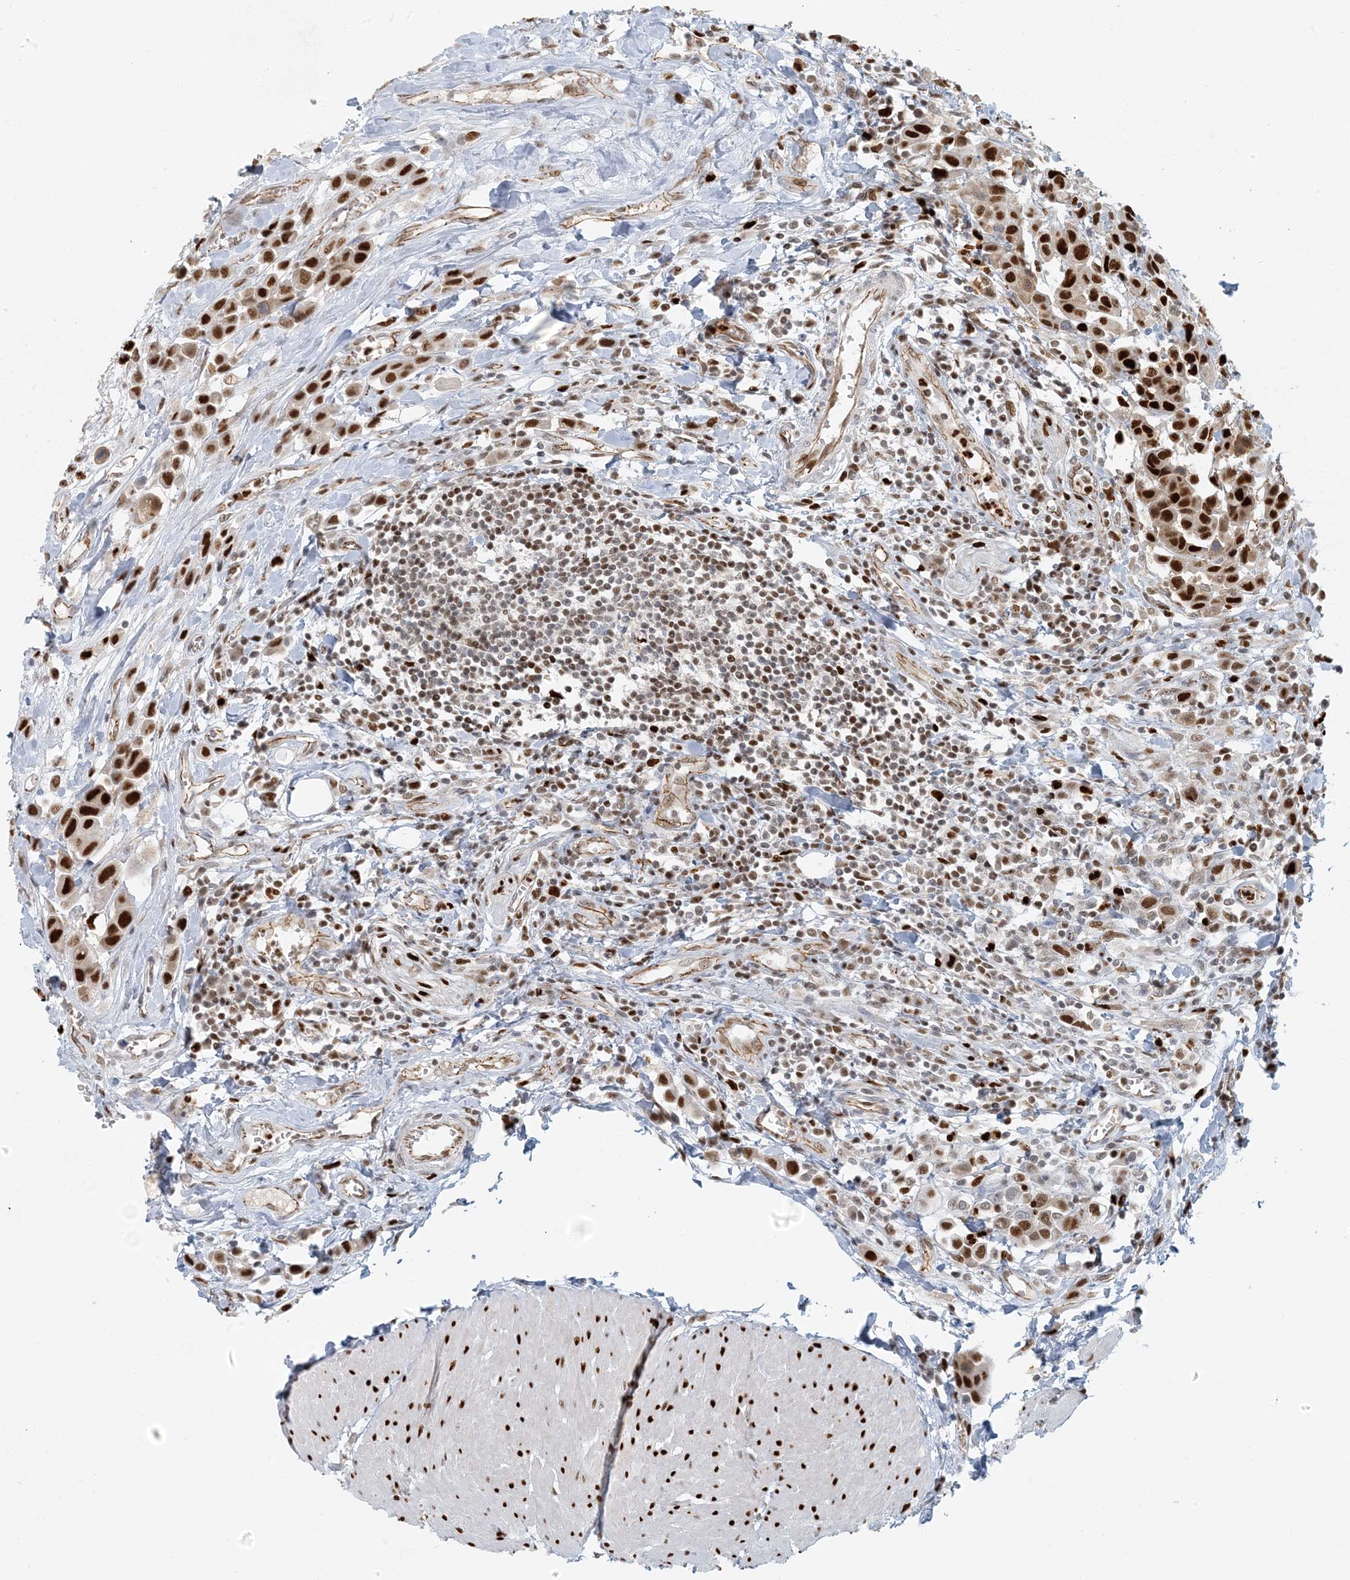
{"staining": {"intensity": "strong", "quantity": ">75%", "location": "nuclear"}, "tissue": "urothelial cancer", "cell_type": "Tumor cells", "image_type": "cancer", "snomed": [{"axis": "morphology", "description": "Urothelial carcinoma, High grade"}, {"axis": "topography", "description": "Urinary bladder"}], "caption": "DAB (3,3'-diaminobenzidine) immunohistochemical staining of urothelial cancer displays strong nuclear protein expression in about >75% of tumor cells.", "gene": "AK9", "patient": {"sex": "male", "age": 50}}